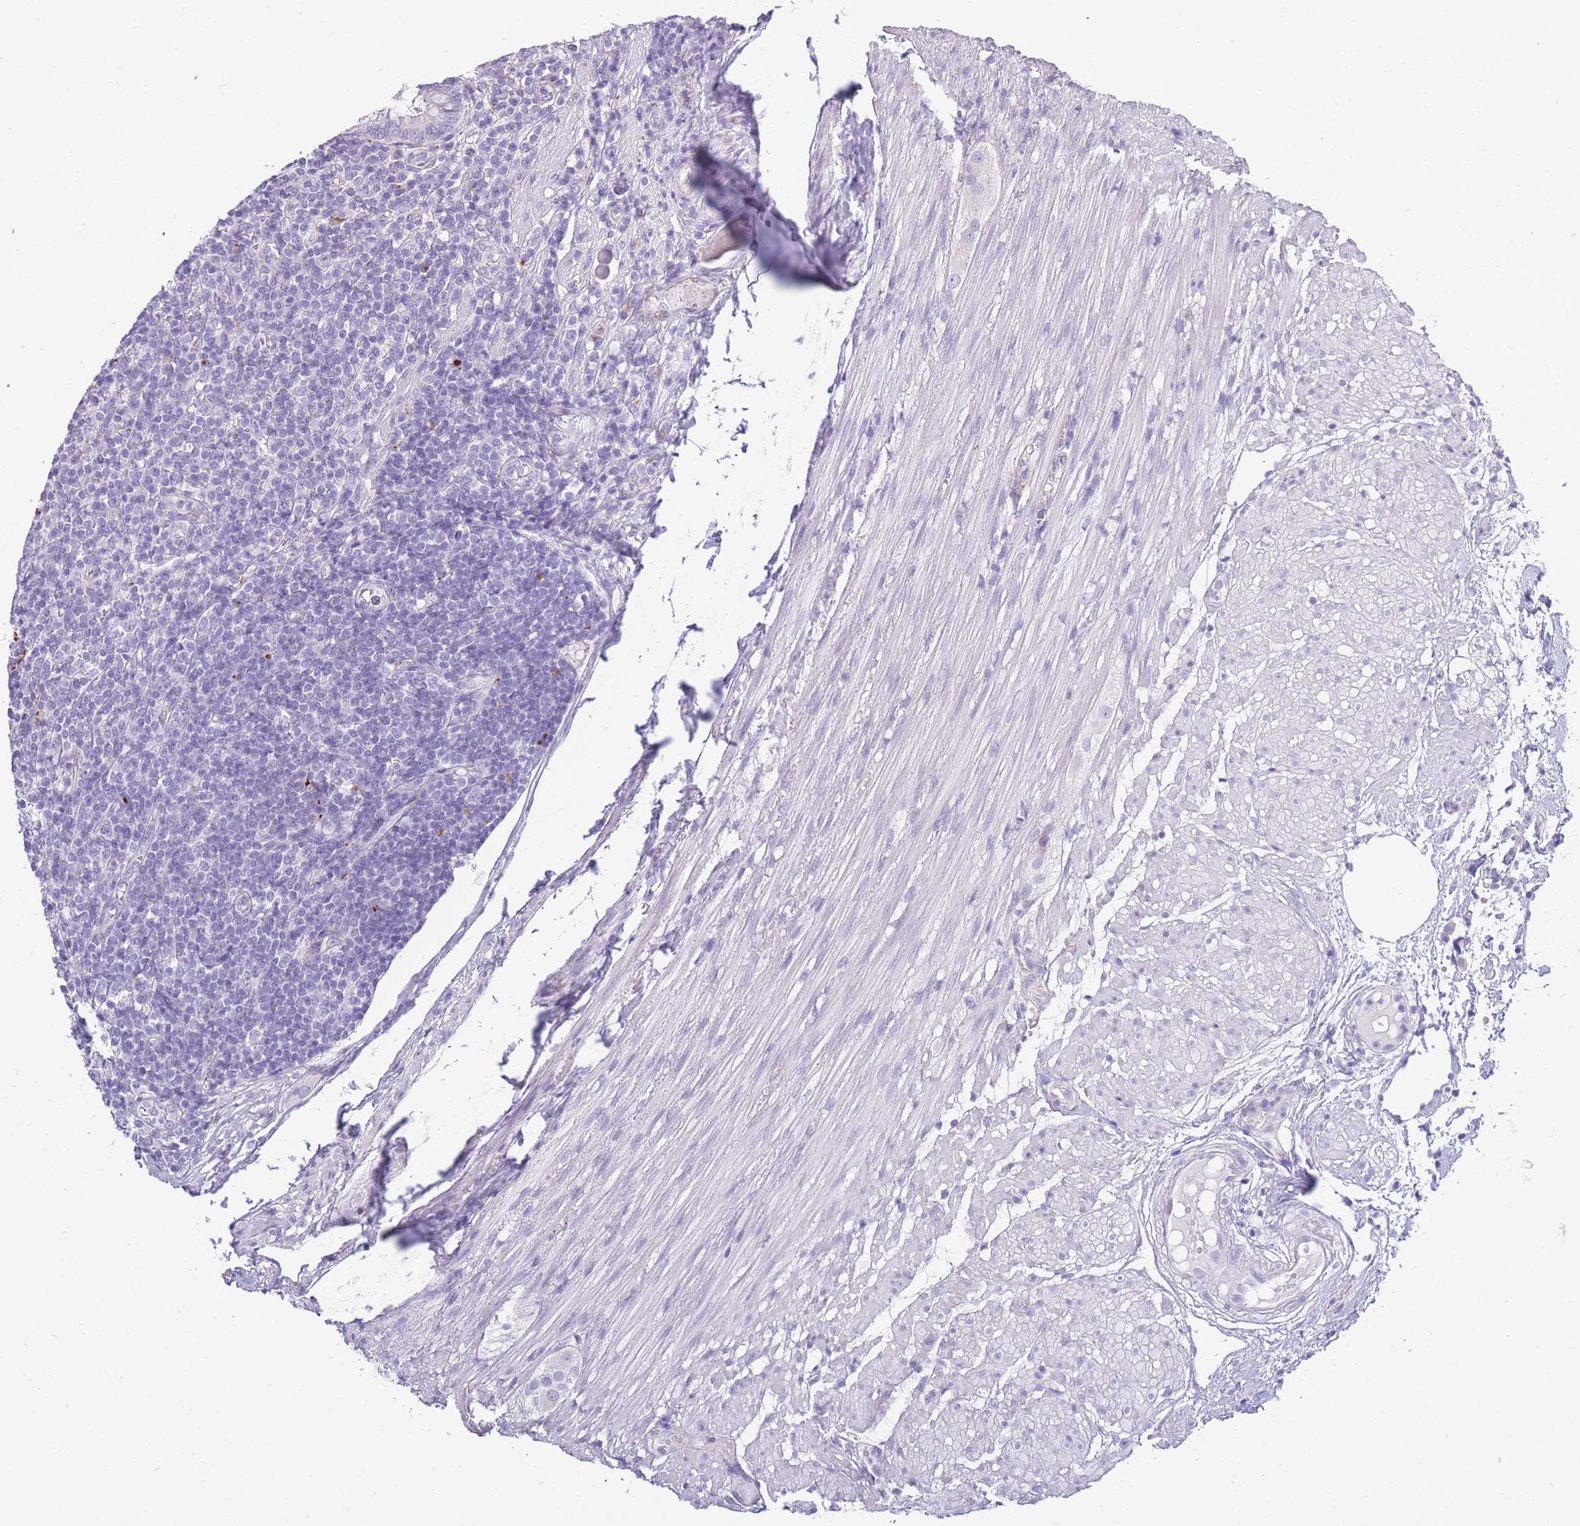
{"staining": {"intensity": "negative", "quantity": "none", "location": "none"}, "tissue": "appendix", "cell_type": "Glandular cells", "image_type": "normal", "snomed": [{"axis": "morphology", "description": "Normal tissue, NOS"}, {"axis": "topography", "description": "Appendix"}], "caption": "Immunohistochemistry (IHC) of unremarkable appendix exhibits no staining in glandular cells.", "gene": "RHO", "patient": {"sex": "male", "age": 83}}